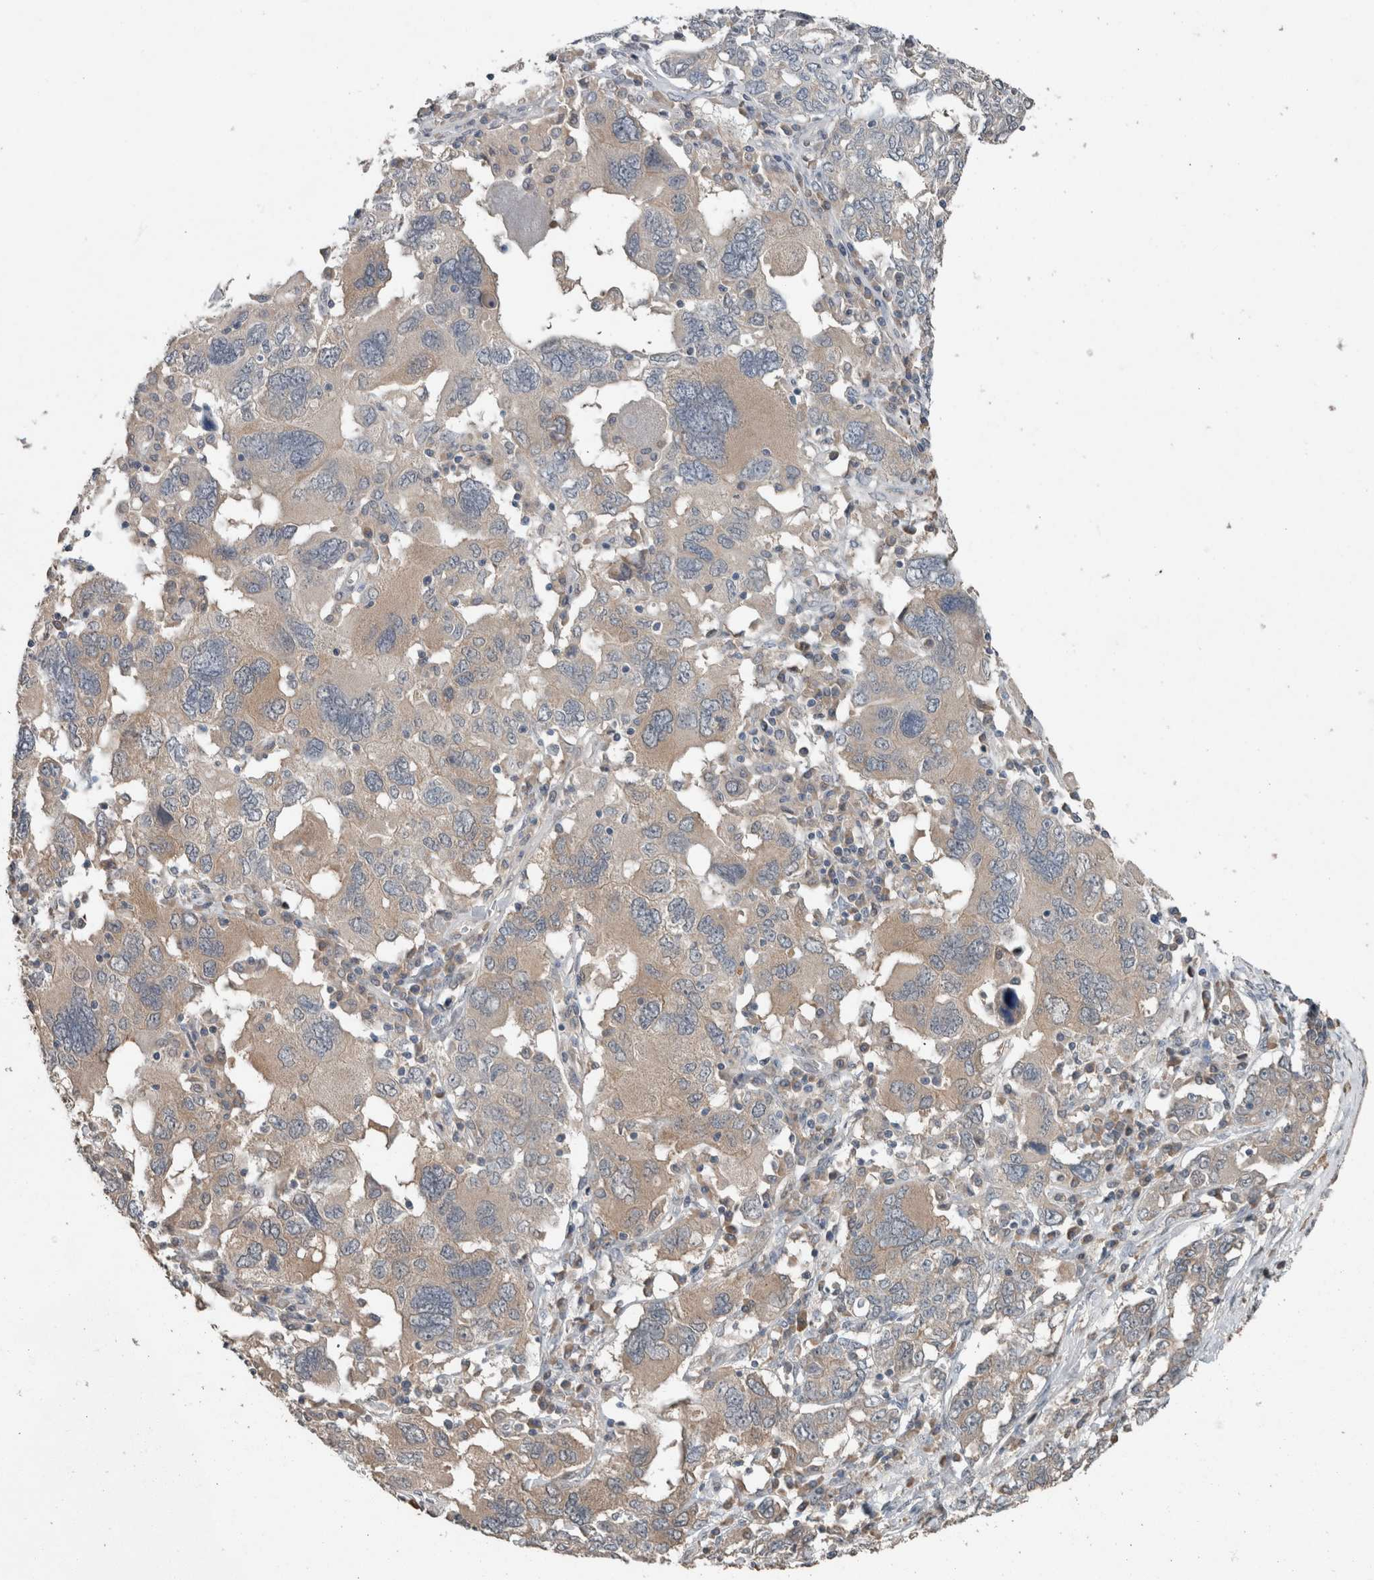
{"staining": {"intensity": "weak", "quantity": "25%-75%", "location": "cytoplasmic/membranous"}, "tissue": "ovarian cancer", "cell_type": "Tumor cells", "image_type": "cancer", "snomed": [{"axis": "morphology", "description": "Carcinoma, endometroid"}, {"axis": "topography", "description": "Ovary"}], "caption": "Immunohistochemical staining of human ovarian cancer (endometroid carcinoma) displays low levels of weak cytoplasmic/membranous staining in about 25%-75% of tumor cells.", "gene": "KNTC1", "patient": {"sex": "female", "age": 62}}